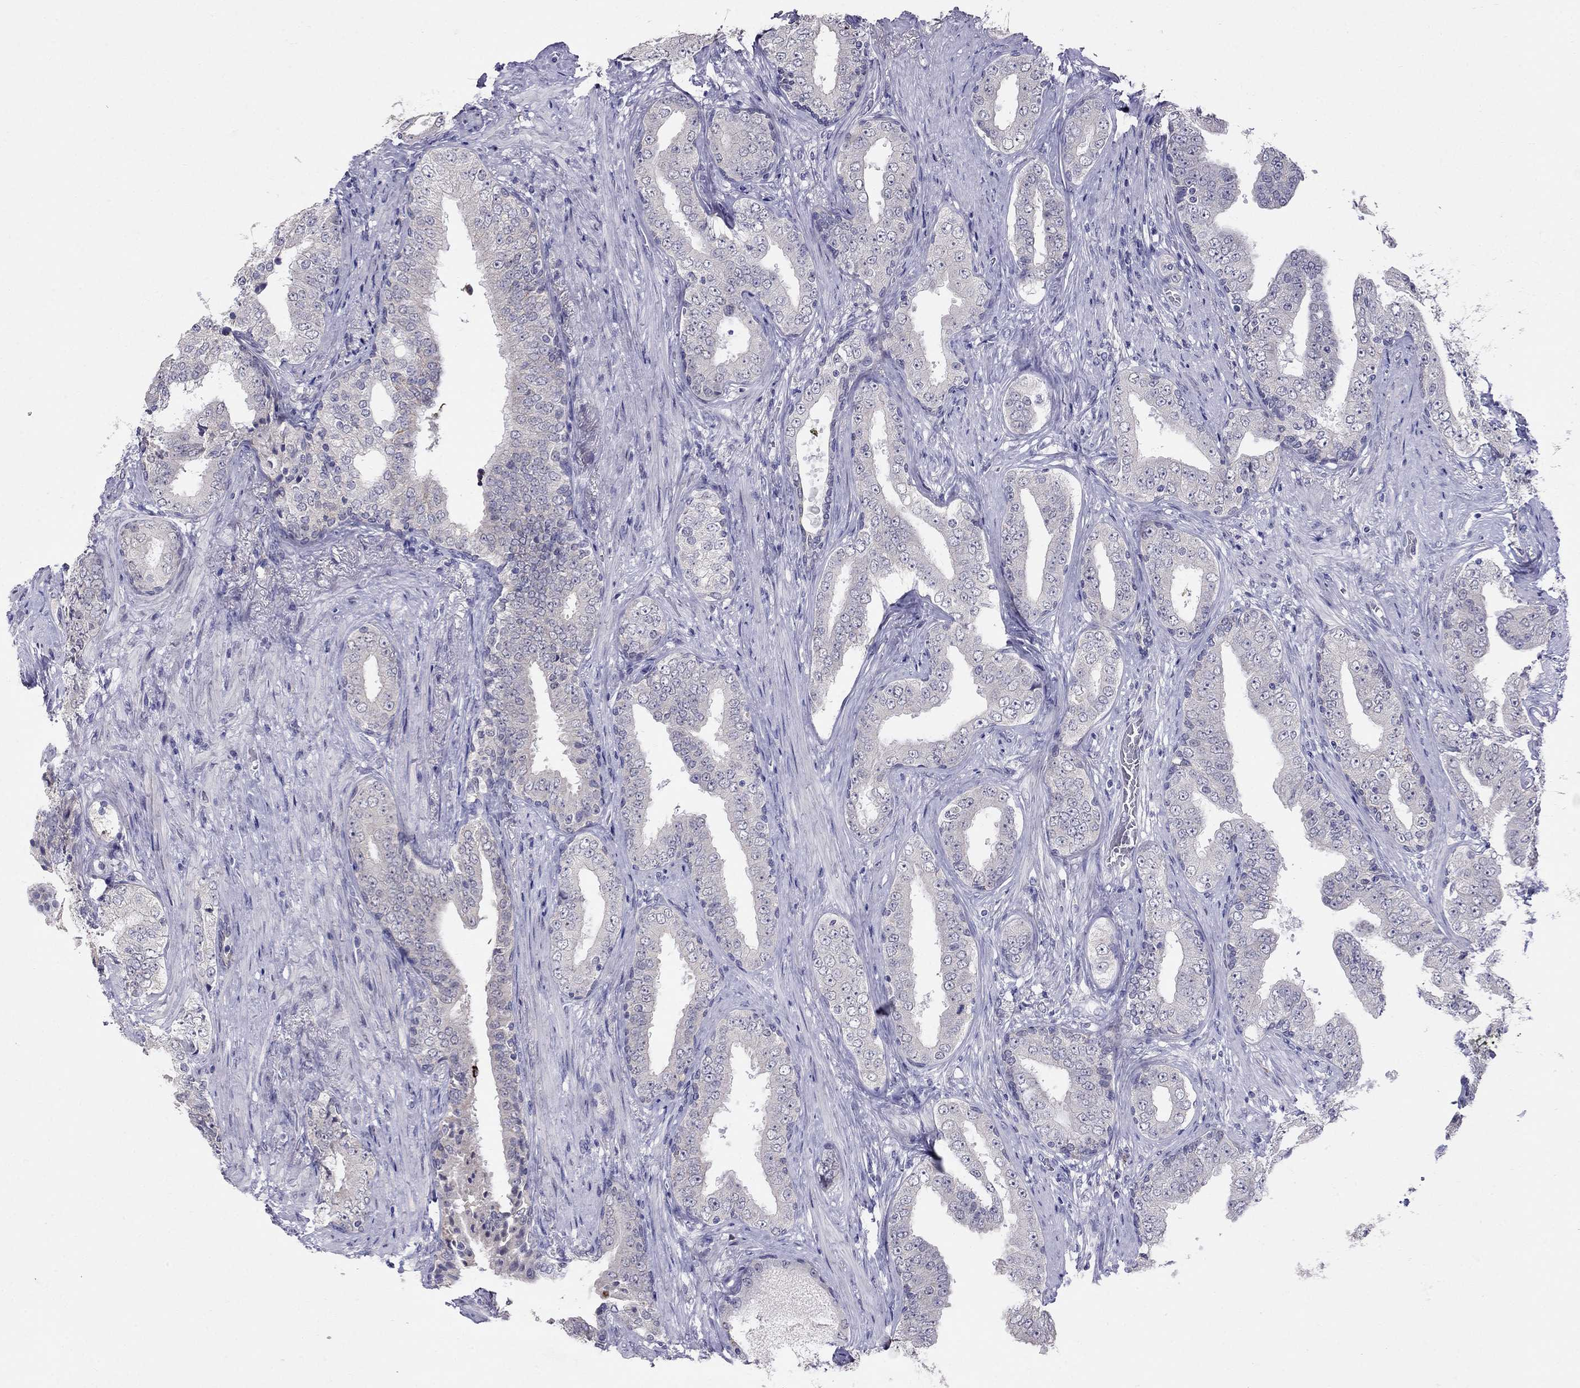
{"staining": {"intensity": "negative", "quantity": "none", "location": "none"}, "tissue": "prostate cancer", "cell_type": "Tumor cells", "image_type": "cancer", "snomed": [{"axis": "morphology", "description": "Adenocarcinoma, Low grade"}, {"axis": "topography", "description": "Prostate and seminal vesicle, NOS"}], "caption": "Immunohistochemistry photomicrograph of neoplastic tissue: human prostate cancer stained with DAB shows no significant protein positivity in tumor cells.", "gene": "MYO3B", "patient": {"sex": "male", "age": 61}}